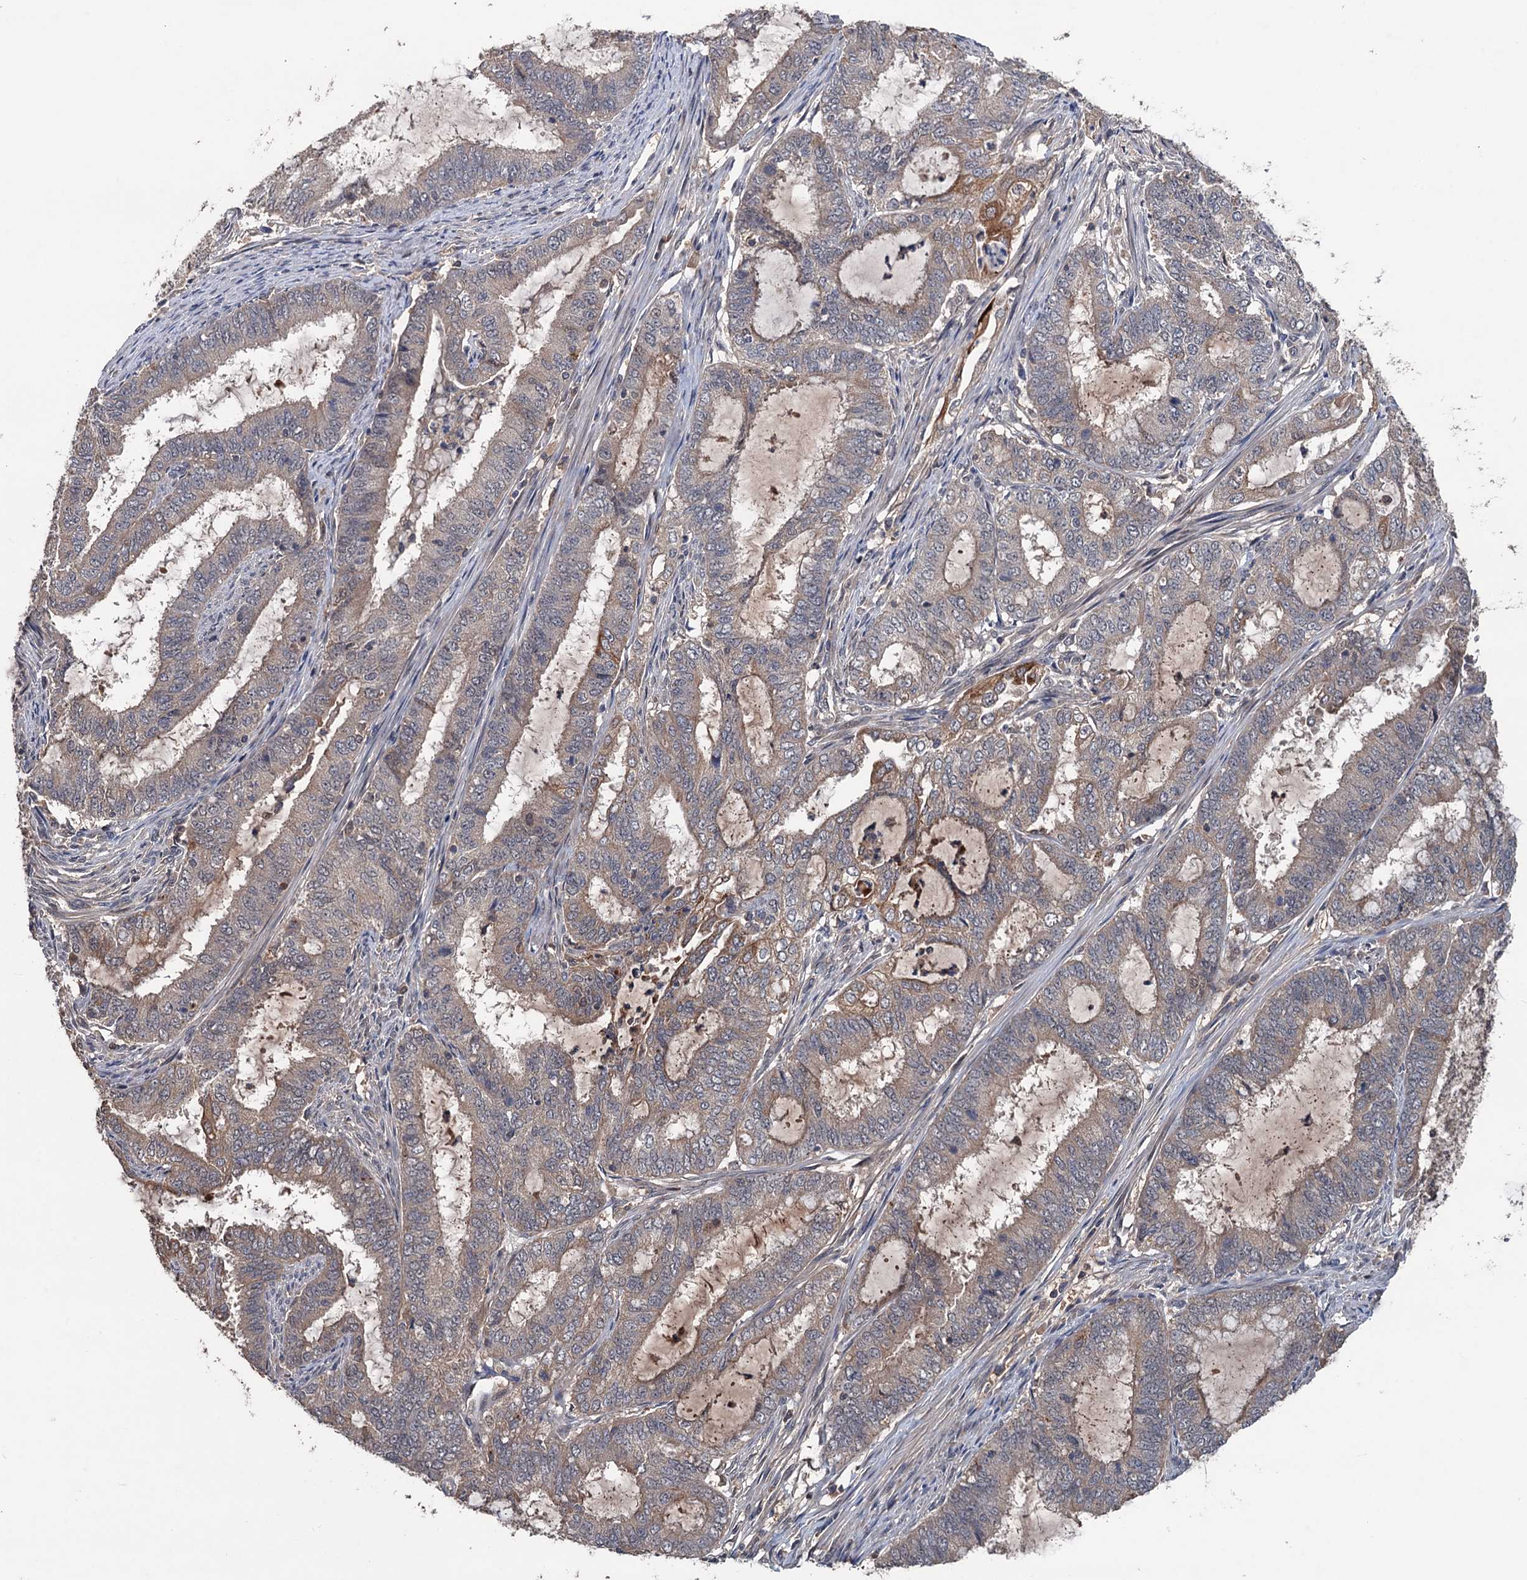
{"staining": {"intensity": "moderate", "quantity": "<25%", "location": "cytoplasmic/membranous"}, "tissue": "endometrial cancer", "cell_type": "Tumor cells", "image_type": "cancer", "snomed": [{"axis": "morphology", "description": "Adenocarcinoma, NOS"}, {"axis": "topography", "description": "Endometrium"}], "caption": "Protein staining by immunohistochemistry (IHC) reveals moderate cytoplasmic/membranous positivity in approximately <25% of tumor cells in endometrial cancer.", "gene": "ZNF438", "patient": {"sex": "female", "age": 51}}